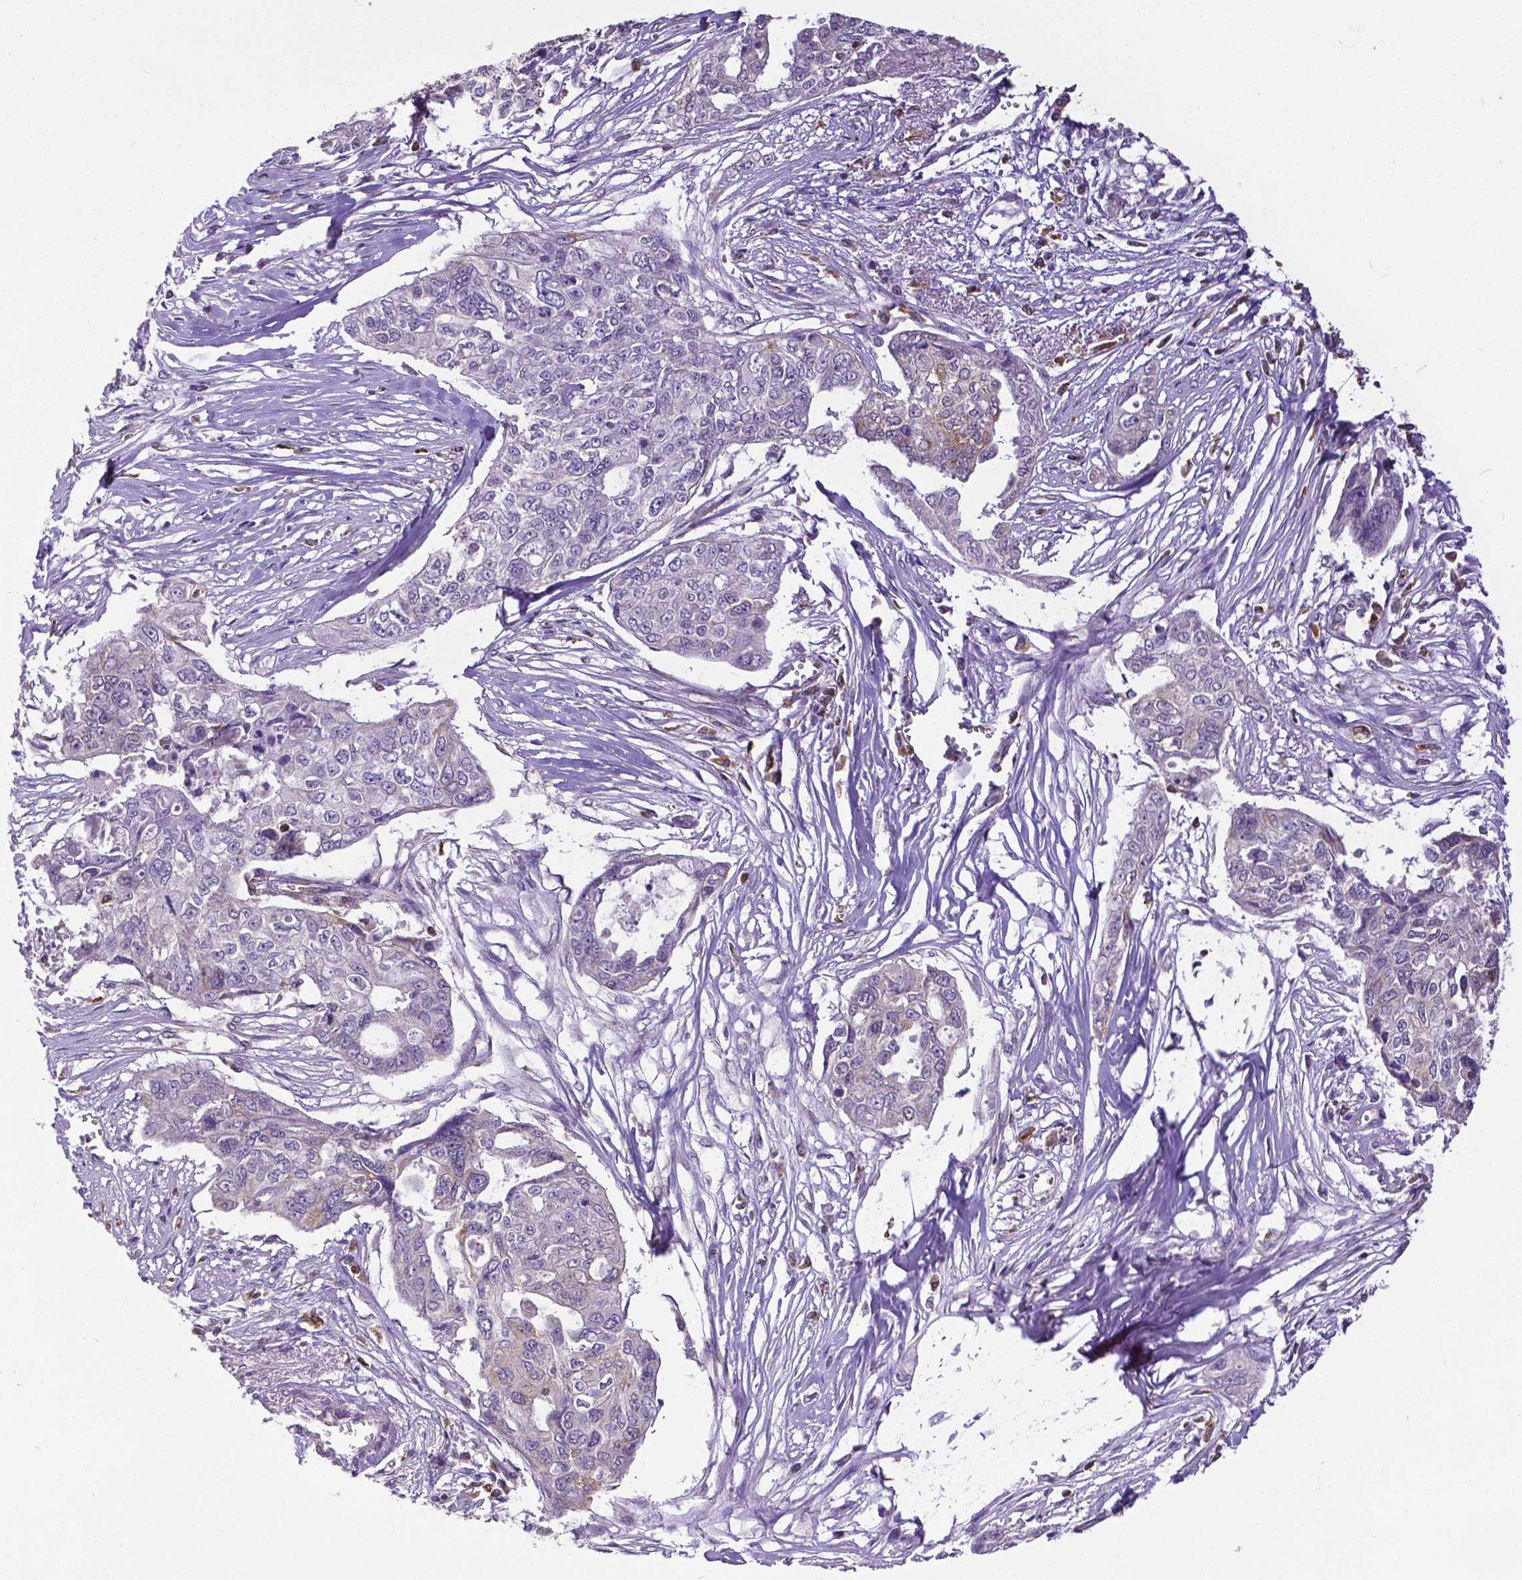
{"staining": {"intensity": "negative", "quantity": "none", "location": "none"}, "tissue": "ovarian cancer", "cell_type": "Tumor cells", "image_type": "cancer", "snomed": [{"axis": "morphology", "description": "Carcinoma, endometroid"}, {"axis": "topography", "description": "Ovary"}], "caption": "This micrograph is of ovarian cancer stained with immunohistochemistry (IHC) to label a protein in brown with the nuclei are counter-stained blue. There is no expression in tumor cells.", "gene": "MCL1", "patient": {"sex": "female", "age": 70}}